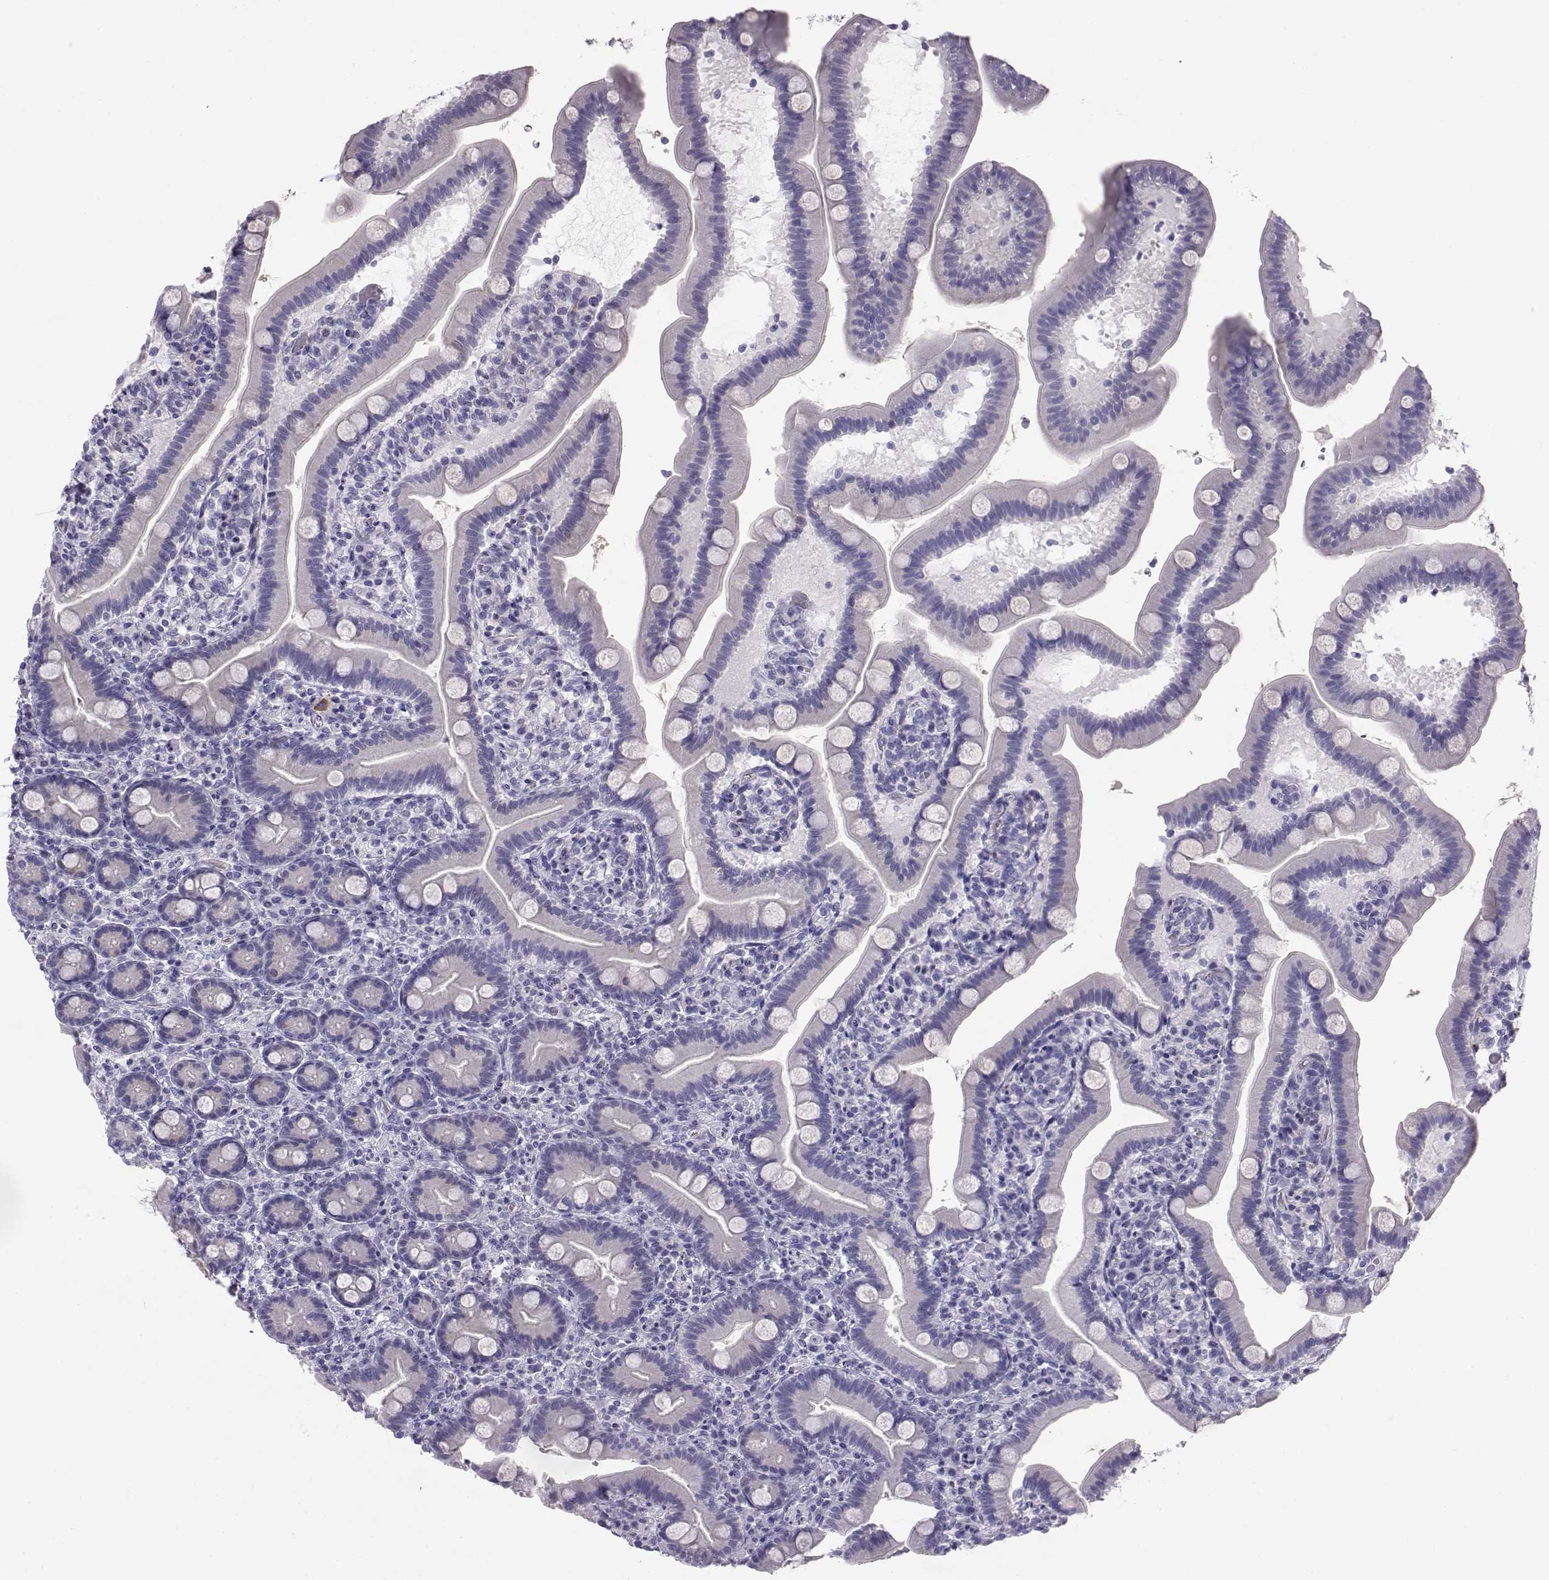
{"staining": {"intensity": "moderate", "quantity": "<25%", "location": "cytoplasmic/membranous"}, "tissue": "small intestine", "cell_type": "Glandular cells", "image_type": "normal", "snomed": [{"axis": "morphology", "description": "Normal tissue, NOS"}, {"axis": "topography", "description": "Small intestine"}], "caption": "Brown immunohistochemical staining in unremarkable human small intestine exhibits moderate cytoplasmic/membranous expression in about <25% of glandular cells.", "gene": "RNASE12", "patient": {"sex": "male", "age": 66}}